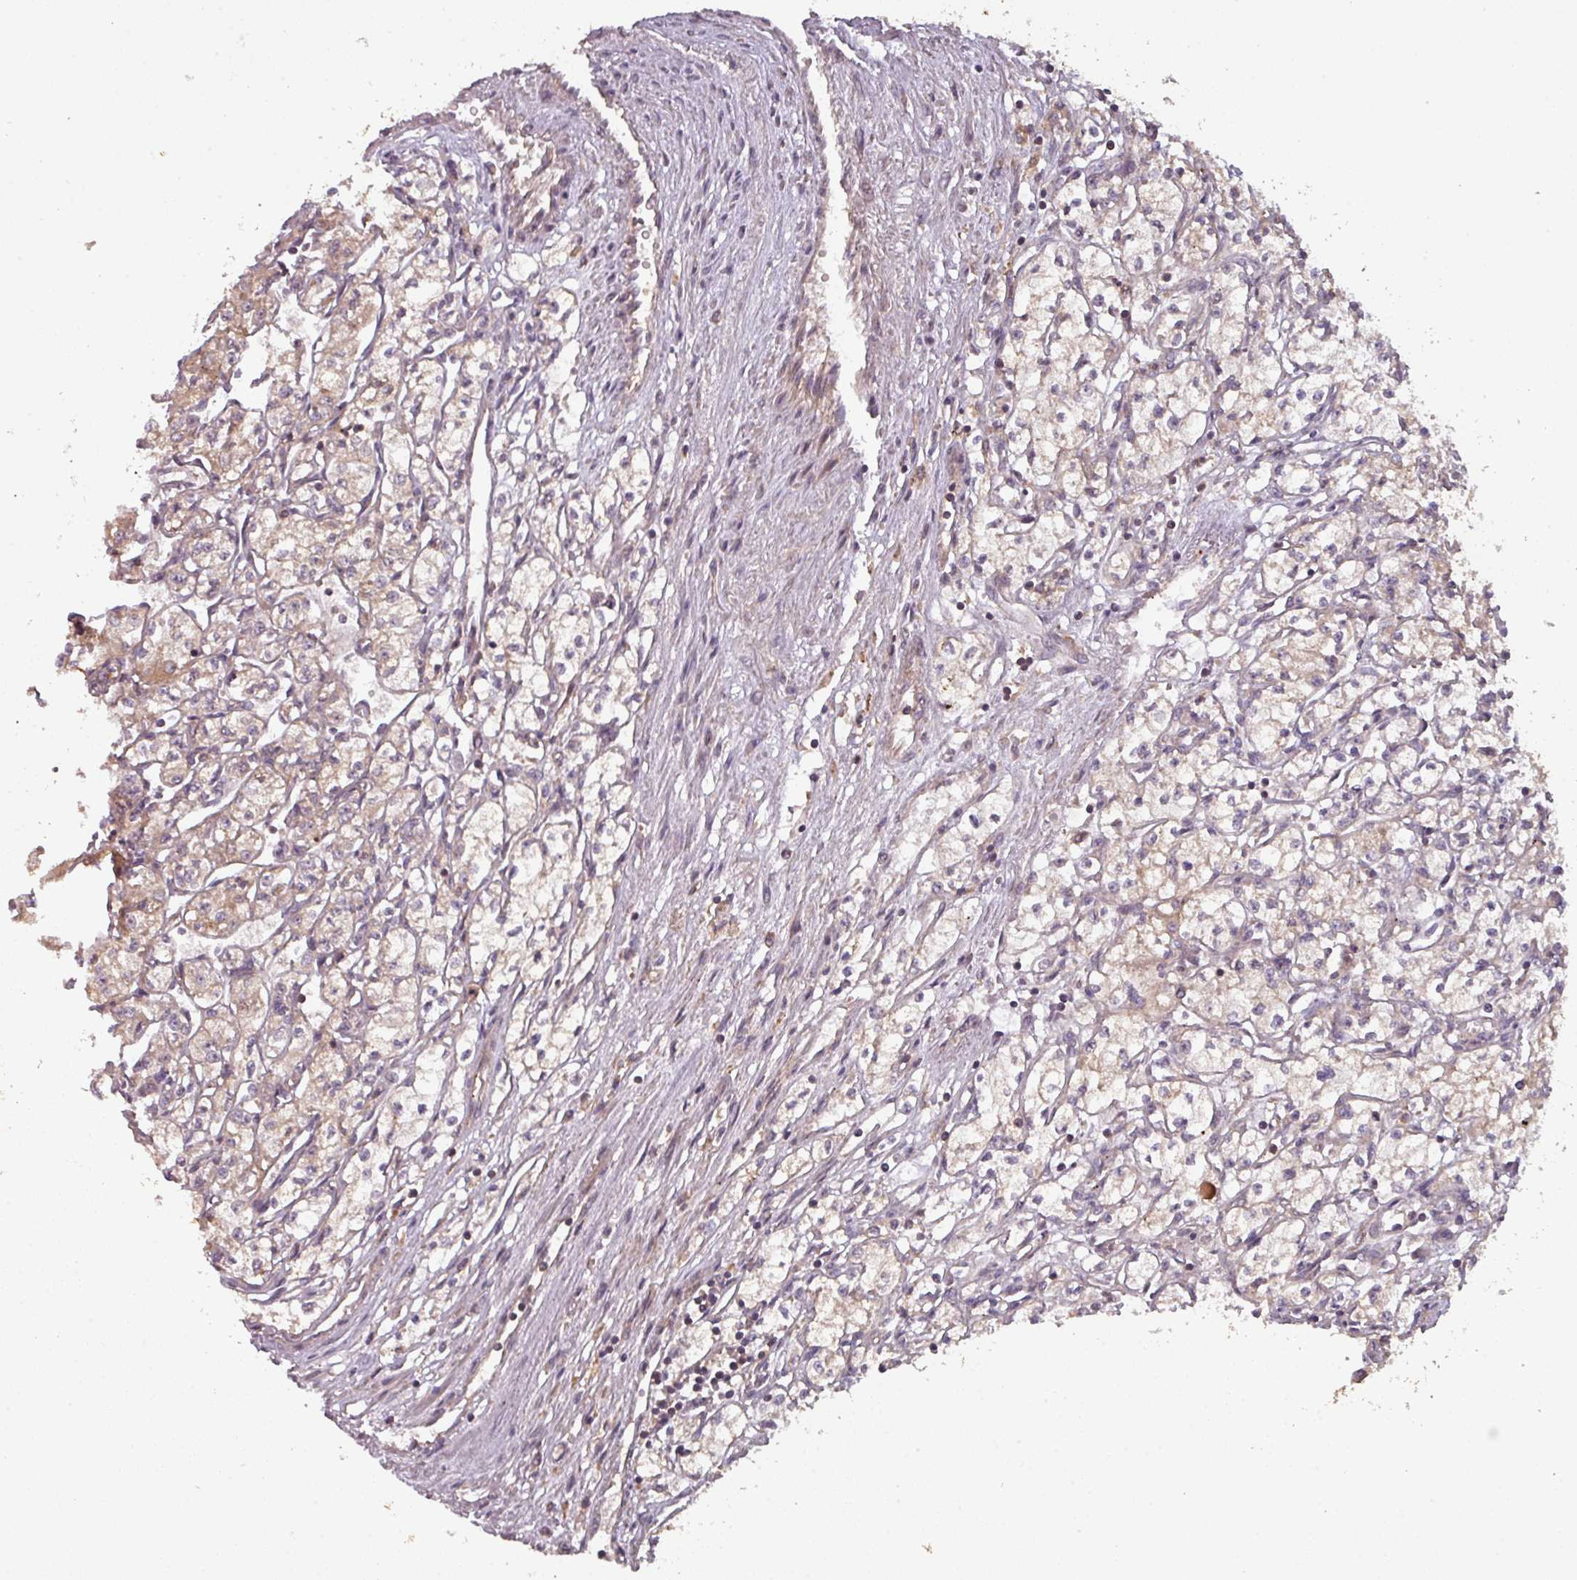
{"staining": {"intensity": "weak", "quantity": ">75%", "location": "cytoplasmic/membranous"}, "tissue": "renal cancer", "cell_type": "Tumor cells", "image_type": "cancer", "snomed": [{"axis": "morphology", "description": "Adenocarcinoma, NOS"}, {"axis": "topography", "description": "Kidney"}], "caption": "Immunohistochemistry (IHC) staining of renal cancer, which reveals low levels of weak cytoplasmic/membranous staining in about >75% of tumor cells indicating weak cytoplasmic/membranous protein positivity. The staining was performed using DAB (3,3'-diaminobenzidine) (brown) for protein detection and nuclei were counterstained in hematoxylin (blue).", "gene": "GSKIP", "patient": {"sex": "male", "age": 59}}